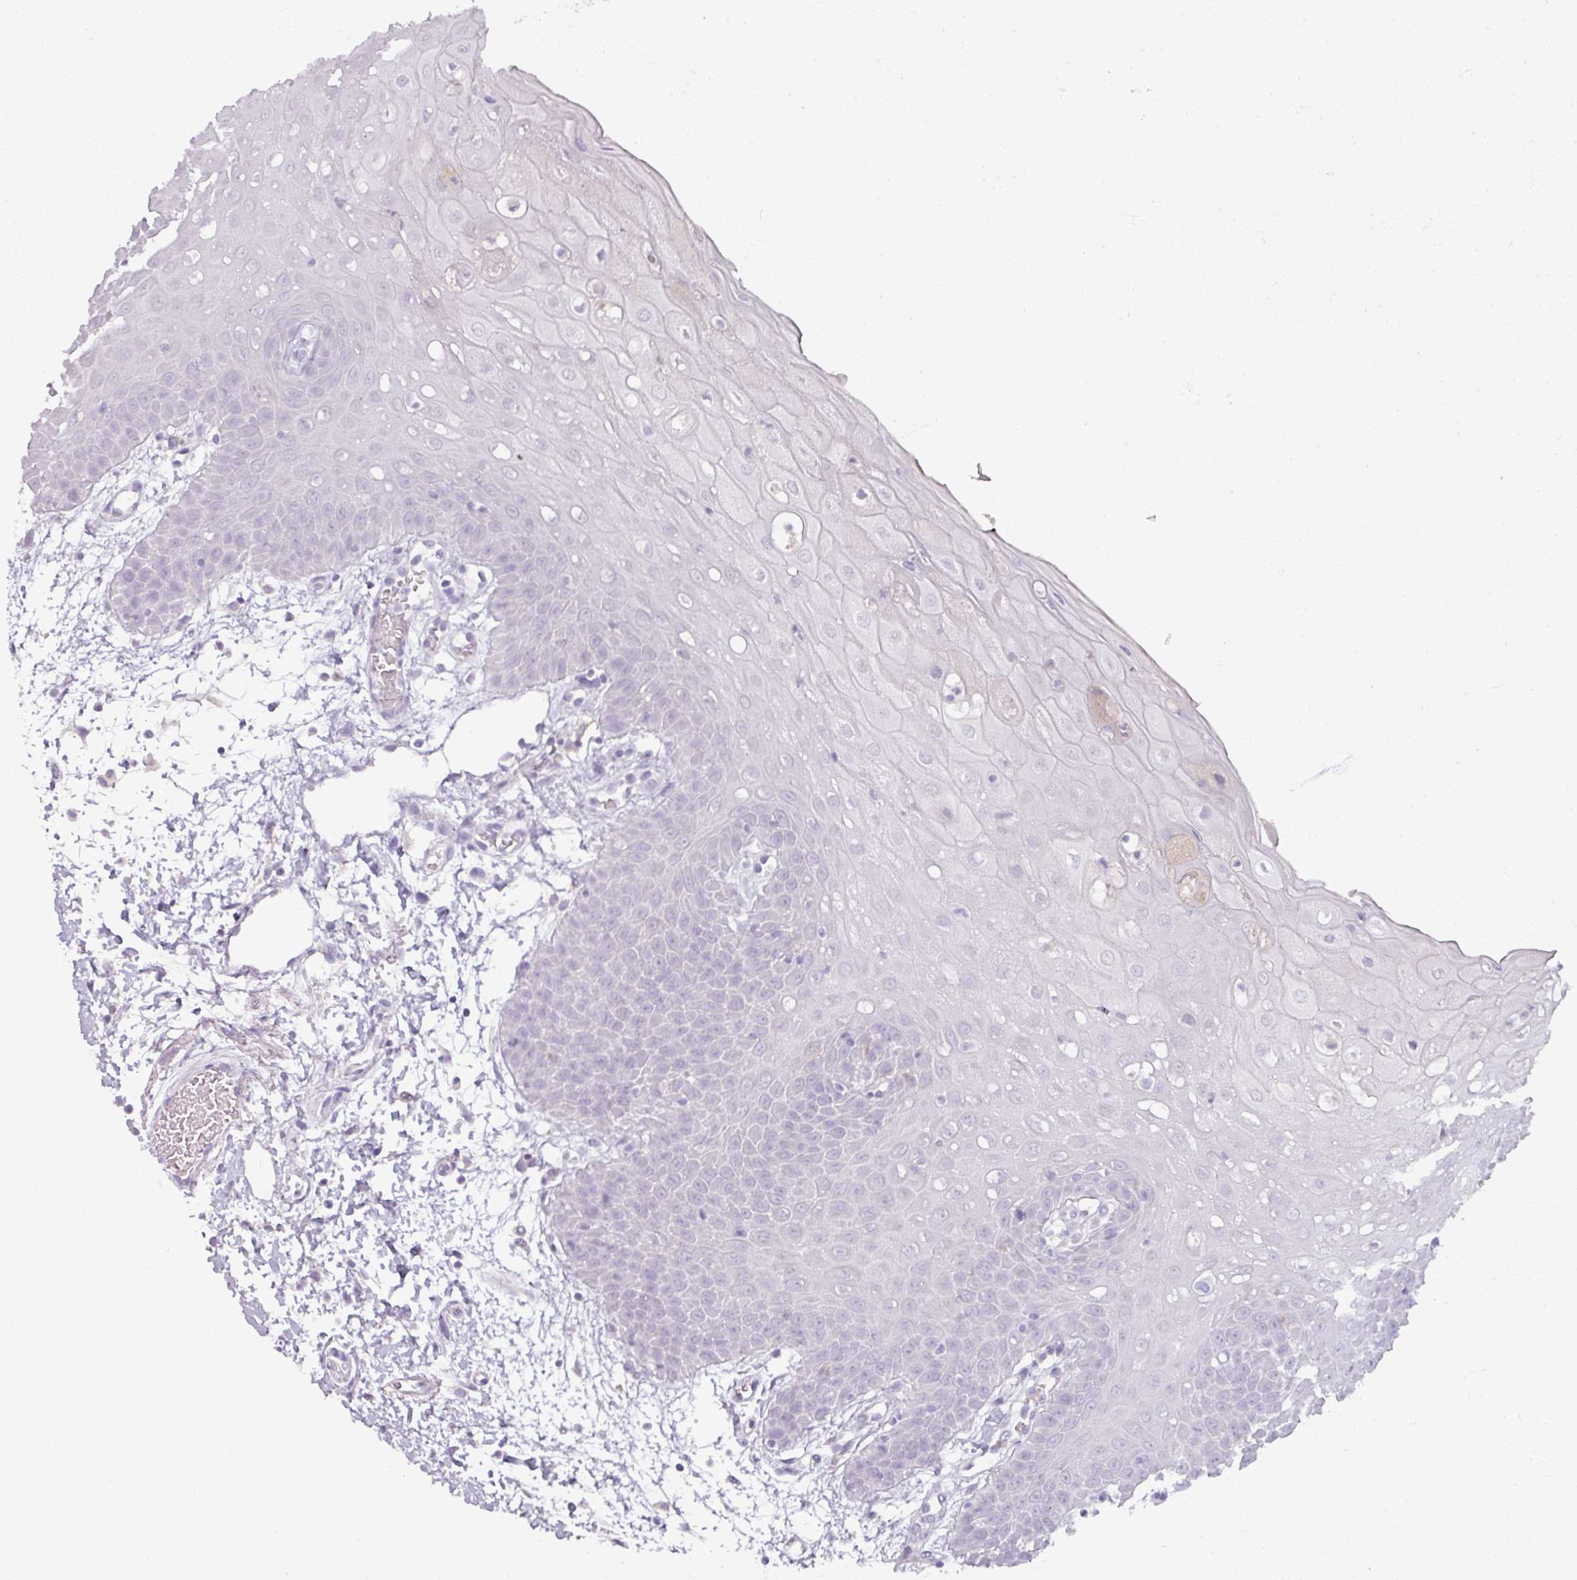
{"staining": {"intensity": "negative", "quantity": "none", "location": "none"}, "tissue": "oral mucosa", "cell_type": "Squamous epithelial cells", "image_type": "normal", "snomed": [{"axis": "morphology", "description": "Normal tissue, NOS"}, {"axis": "topography", "description": "Oral tissue"}, {"axis": "topography", "description": "Tounge, NOS"}], "caption": "Normal oral mucosa was stained to show a protein in brown. There is no significant staining in squamous epithelial cells. Brightfield microscopy of immunohistochemistry (IHC) stained with DAB (brown) and hematoxylin (blue), captured at high magnification.", "gene": "SLC27A5", "patient": {"sex": "female", "age": 59}}